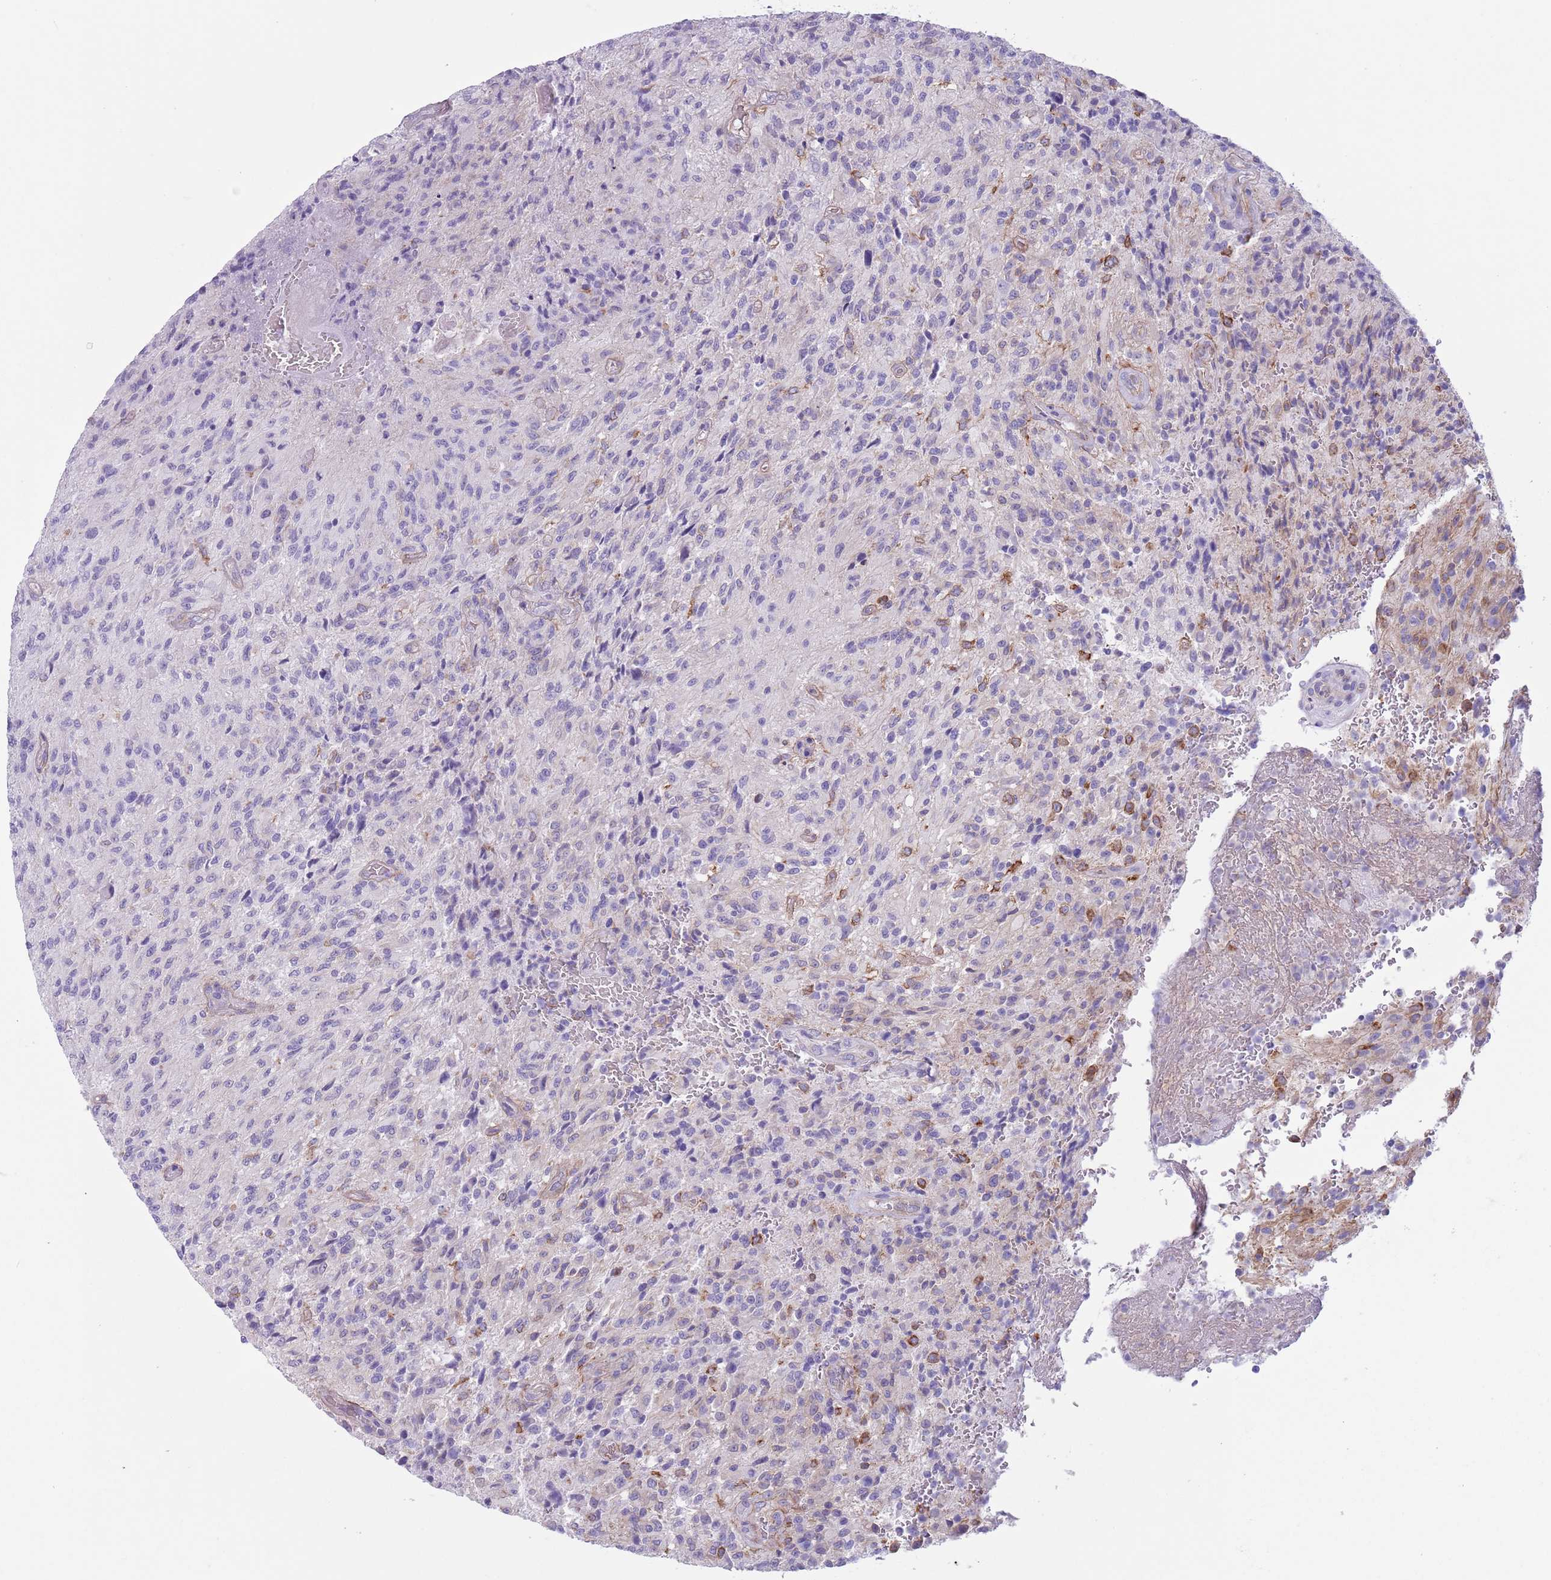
{"staining": {"intensity": "moderate", "quantity": "<25%", "location": "cytoplasmic/membranous"}, "tissue": "glioma", "cell_type": "Tumor cells", "image_type": "cancer", "snomed": [{"axis": "morphology", "description": "Normal tissue, NOS"}, {"axis": "morphology", "description": "Glioma, malignant, High grade"}, {"axis": "topography", "description": "Cerebral cortex"}], "caption": "Immunohistochemical staining of glioma shows moderate cytoplasmic/membranous protein positivity in about <25% of tumor cells. (Brightfield microscopy of DAB IHC at high magnification).", "gene": "RBP3", "patient": {"sex": "male", "age": 56}}